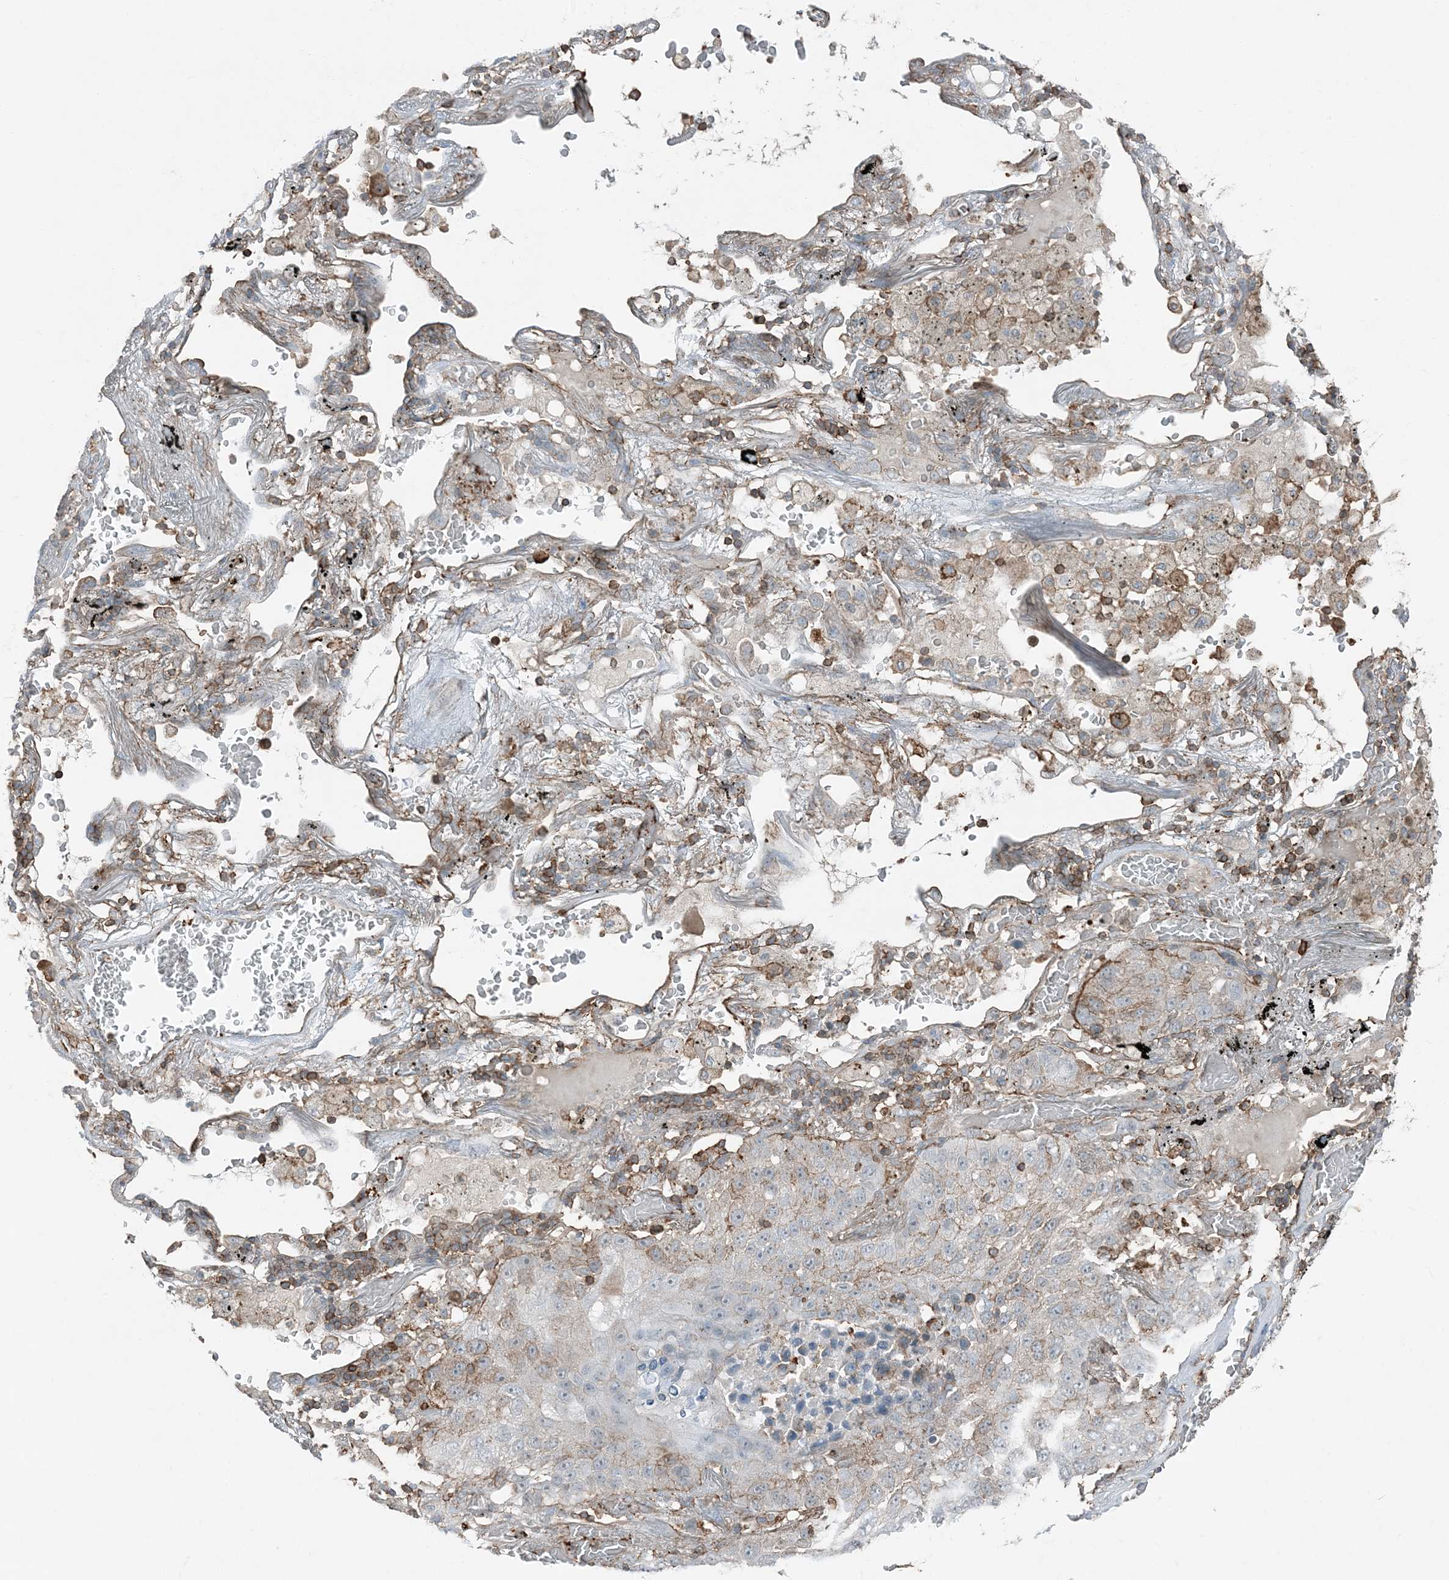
{"staining": {"intensity": "moderate", "quantity": "<25%", "location": "cytoplasmic/membranous"}, "tissue": "lung cancer", "cell_type": "Tumor cells", "image_type": "cancer", "snomed": [{"axis": "morphology", "description": "Squamous cell carcinoma, NOS"}, {"axis": "topography", "description": "Lung"}], "caption": "Human lung cancer stained with a protein marker demonstrates moderate staining in tumor cells.", "gene": "APOBEC3C", "patient": {"sex": "male", "age": 57}}